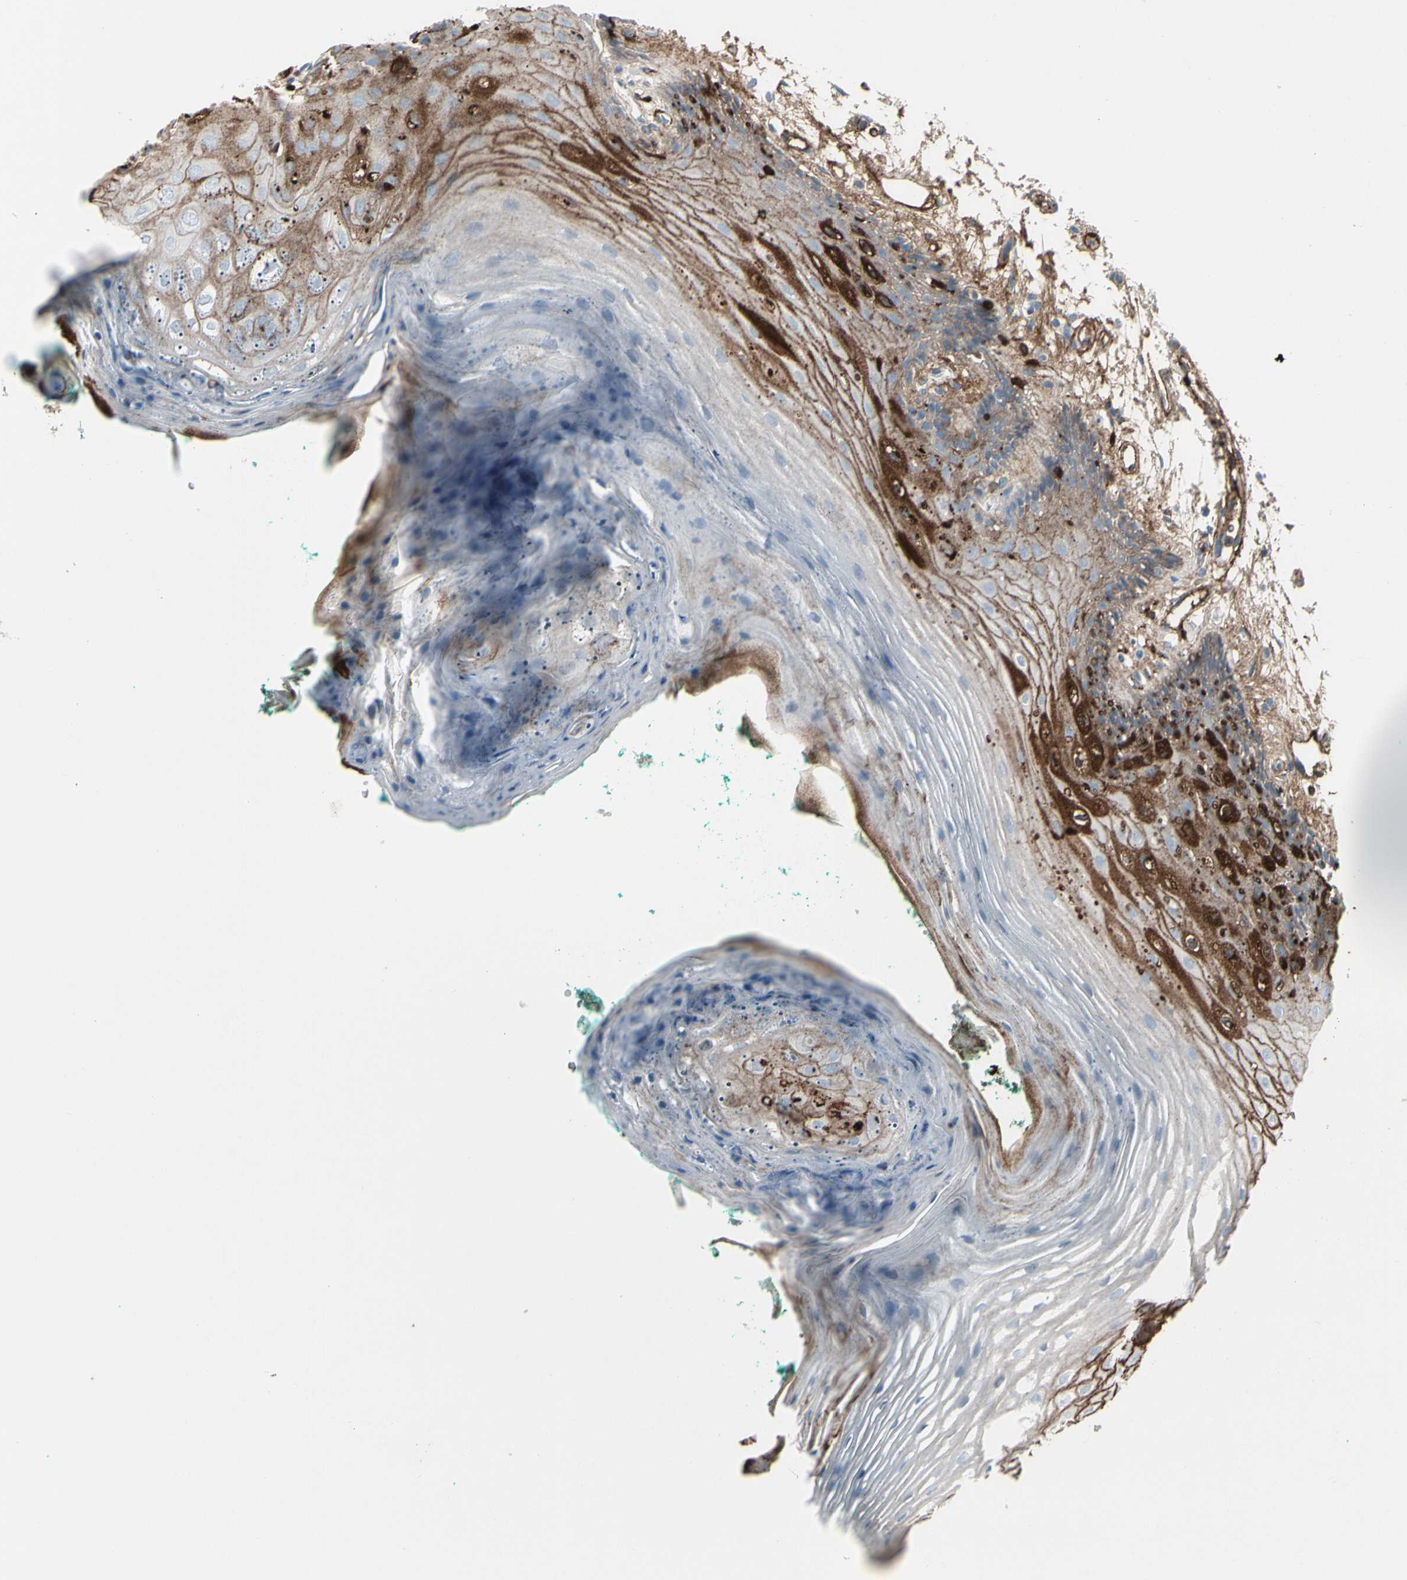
{"staining": {"intensity": "strong", "quantity": "25%-75%", "location": "cytoplasmic/membranous"}, "tissue": "oral mucosa", "cell_type": "Squamous epithelial cells", "image_type": "normal", "snomed": [{"axis": "morphology", "description": "Normal tissue, NOS"}, {"axis": "topography", "description": "Skeletal muscle"}, {"axis": "topography", "description": "Oral tissue"}, {"axis": "topography", "description": "Peripheral nerve tissue"}], "caption": "This is a photomicrograph of immunohistochemistry staining of benign oral mucosa, which shows strong positivity in the cytoplasmic/membranous of squamous epithelial cells.", "gene": "IGHG1", "patient": {"sex": "female", "age": 84}}